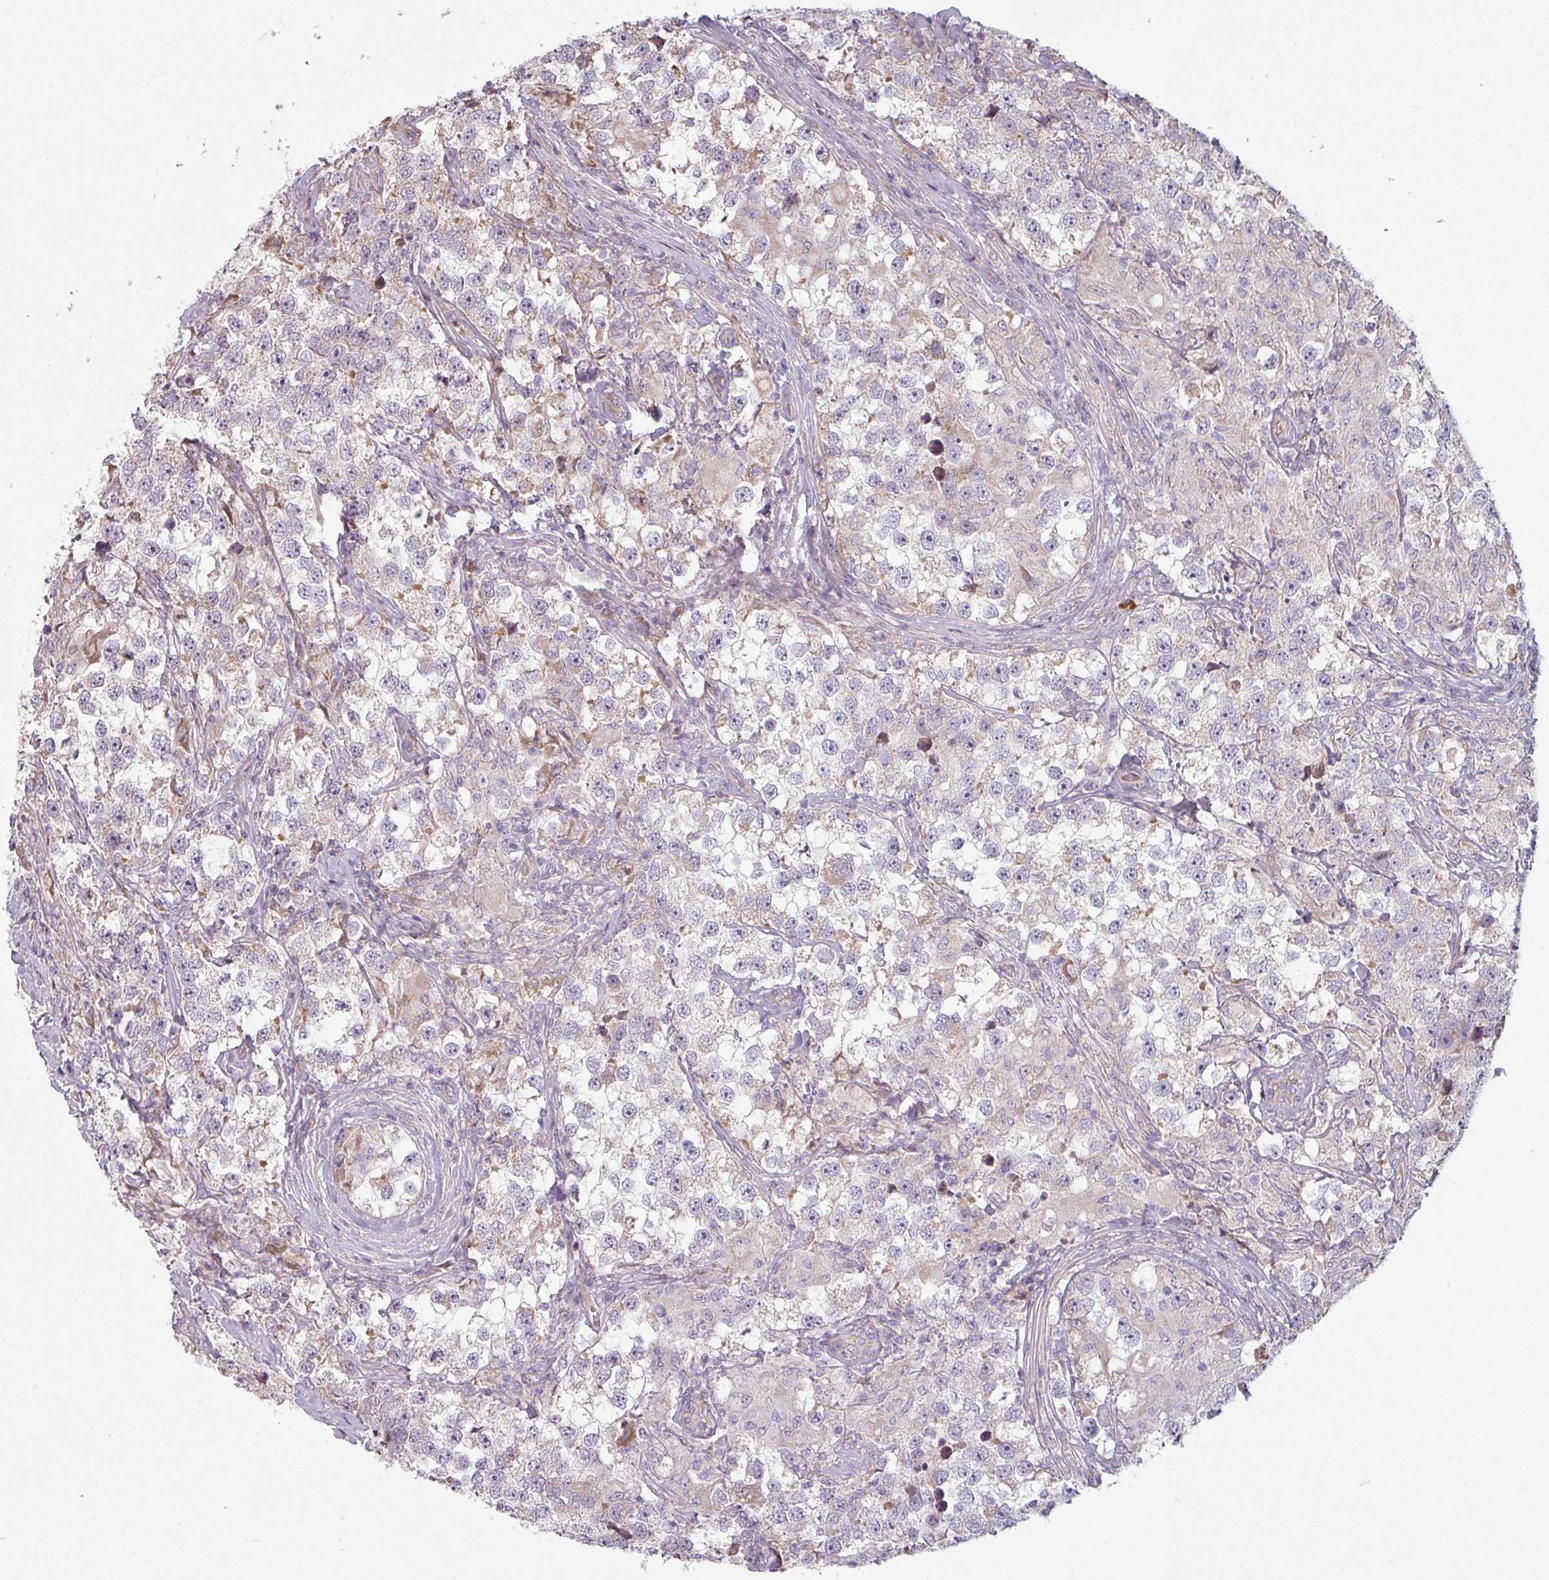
{"staining": {"intensity": "negative", "quantity": "none", "location": "none"}, "tissue": "testis cancer", "cell_type": "Tumor cells", "image_type": "cancer", "snomed": [{"axis": "morphology", "description": "Seminoma, NOS"}, {"axis": "topography", "description": "Testis"}], "caption": "Tumor cells show no significant expression in testis cancer.", "gene": "PLEKHJ1", "patient": {"sex": "male", "age": 46}}